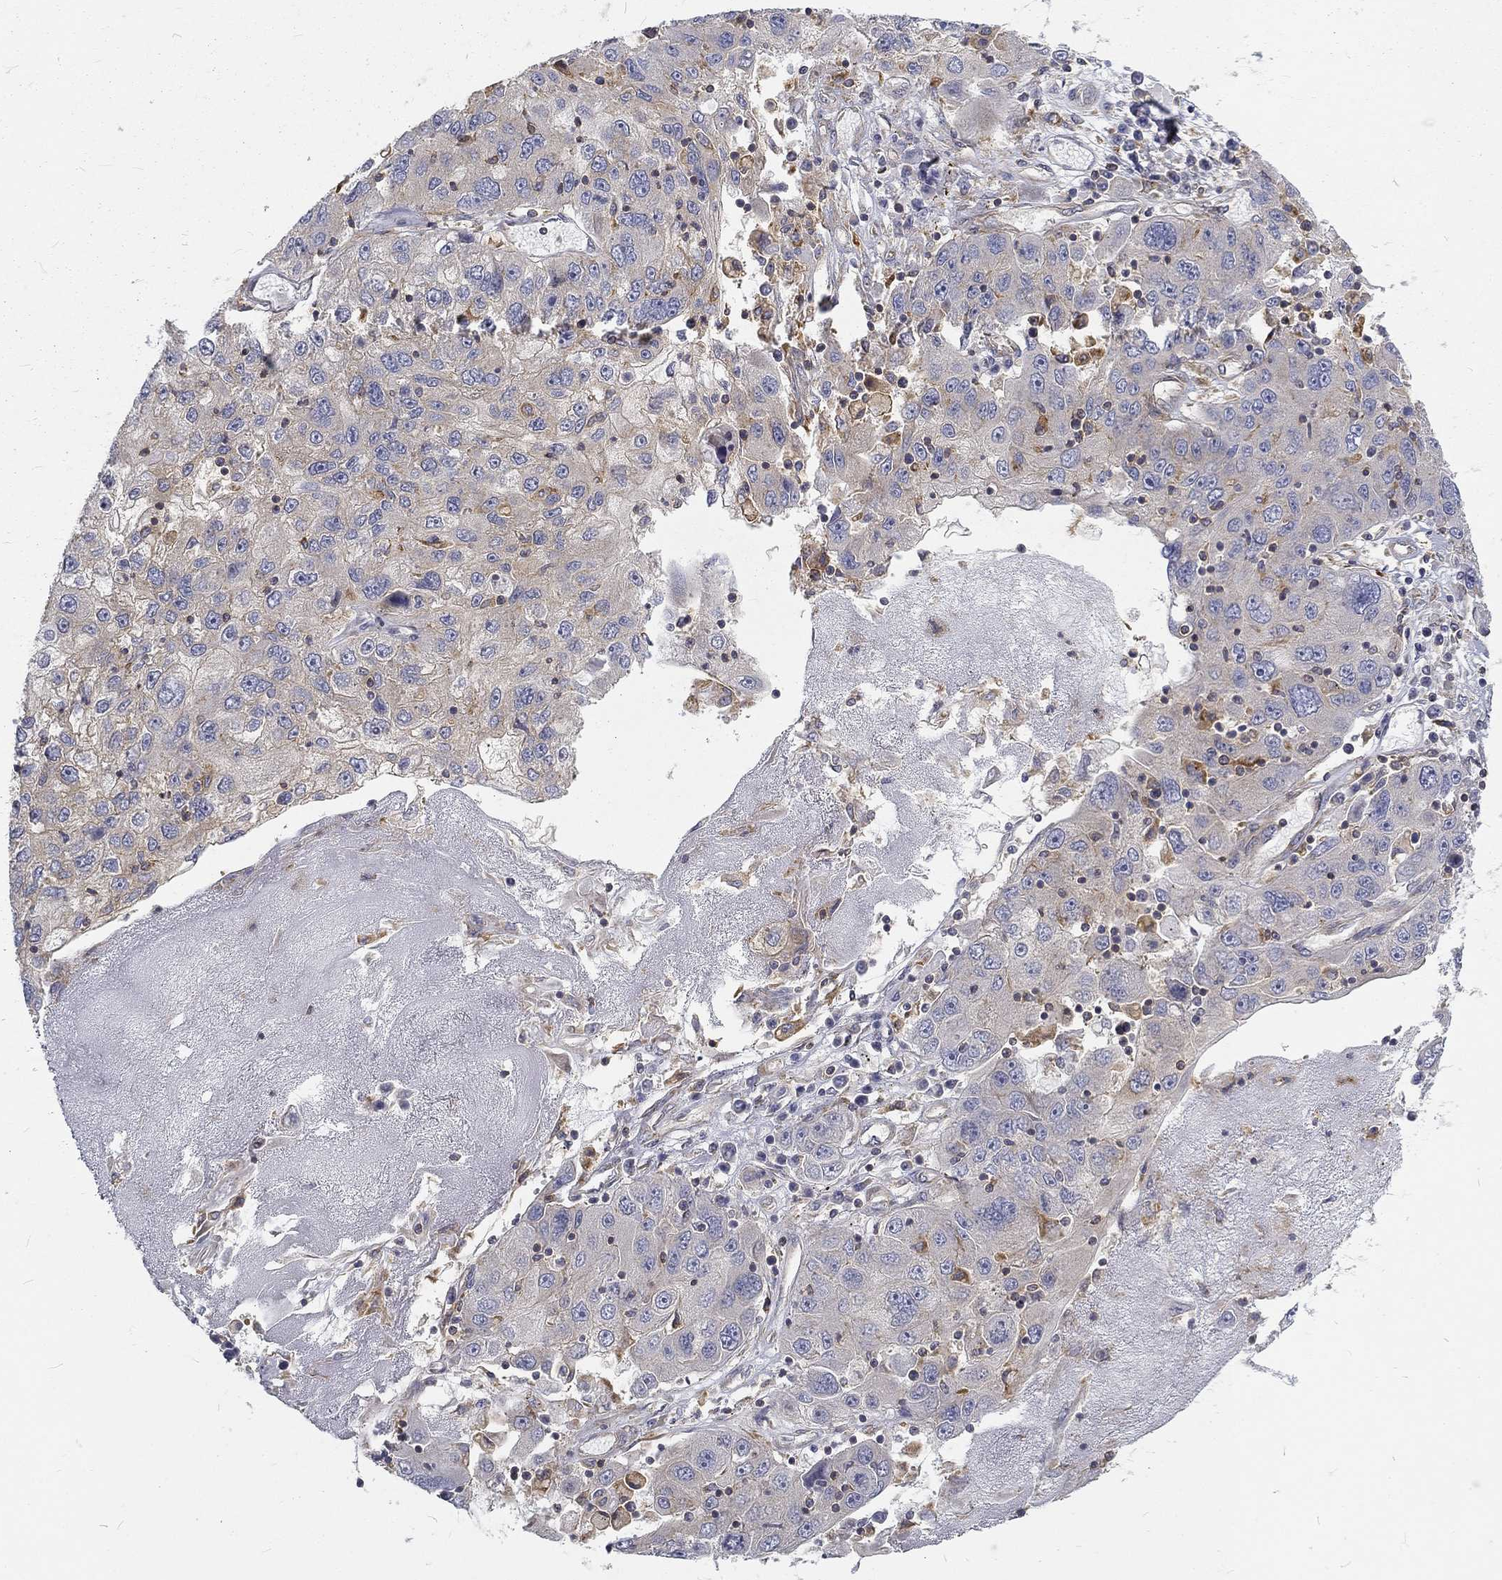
{"staining": {"intensity": "negative", "quantity": "none", "location": "none"}, "tissue": "stomach cancer", "cell_type": "Tumor cells", "image_type": "cancer", "snomed": [{"axis": "morphology", "description": "Adenocarcinoma, NOS"}, {"axis": "topography", "description": "Stomach"}], "caption": "Micrograph shows no protein expression in tumor cells of stomach adenocarcinoma tissue.", "gene": "MTMR11", "patient": {"sex": "male", "age": 56}}